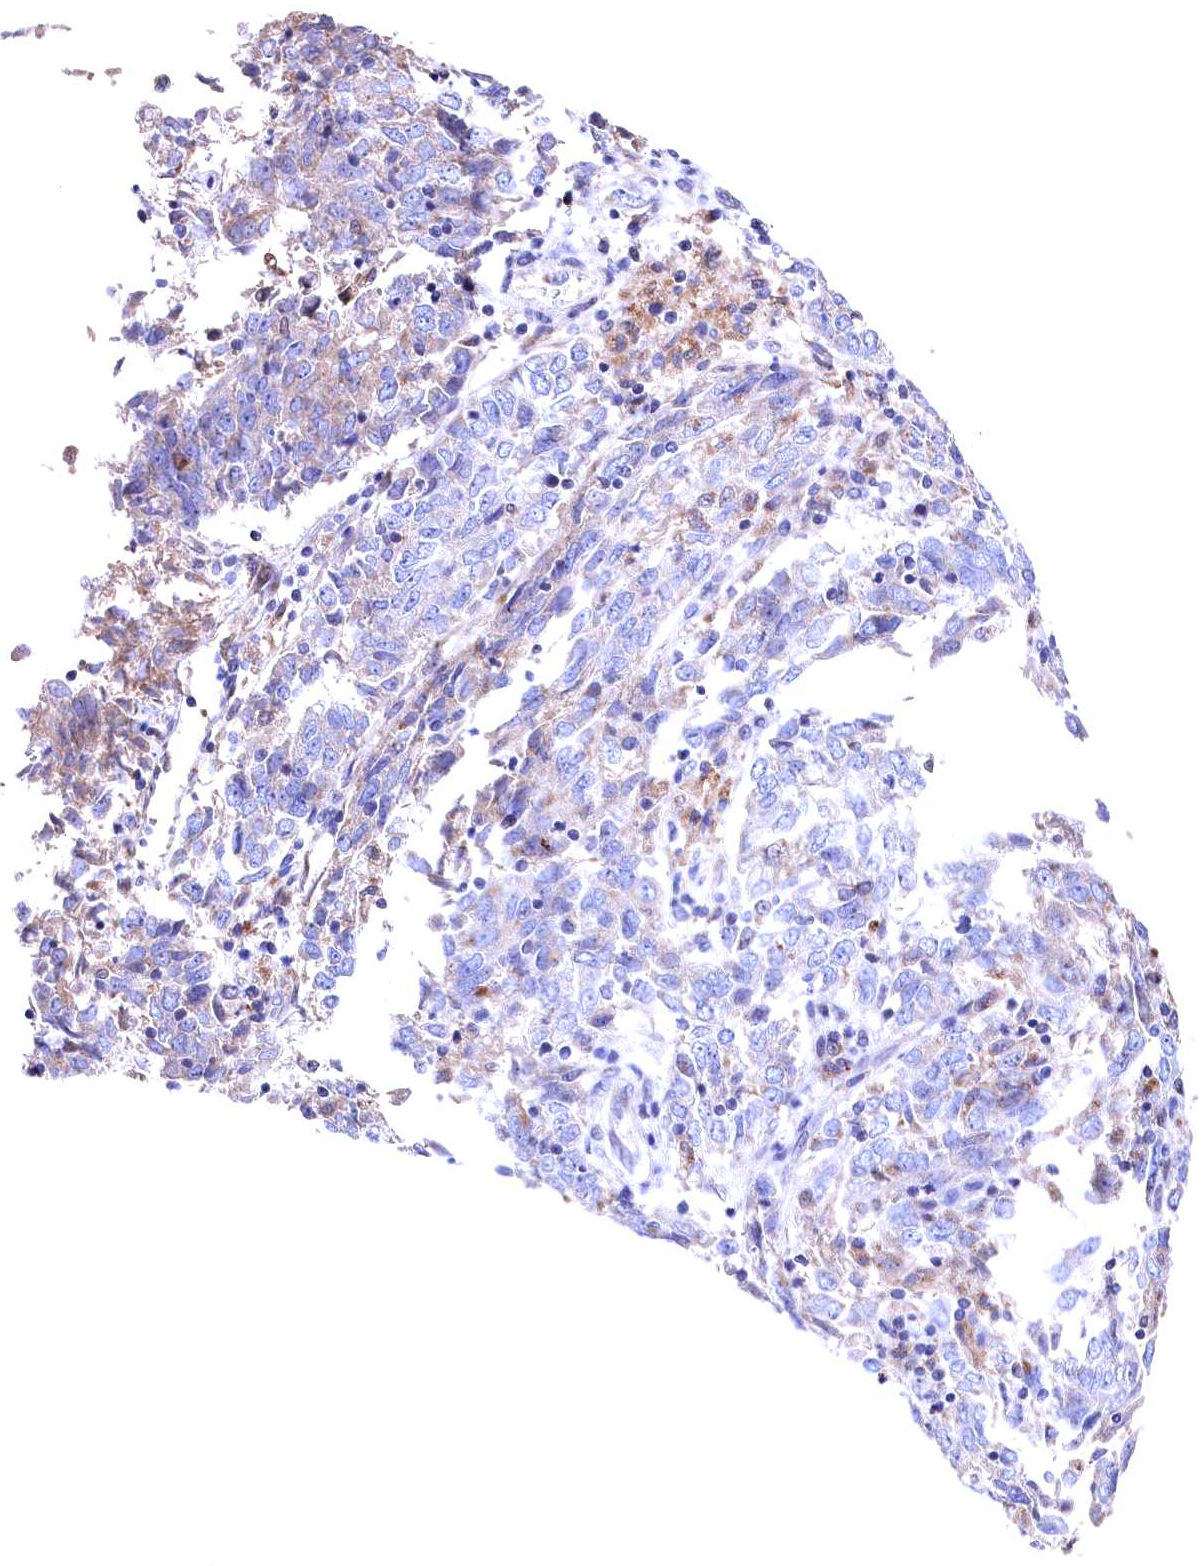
{"staining": {"intensity": "negative", "quantity": "none", "location": "none"}, "tissue": "endometrial cancer", "cell_type": "Tumor cells", "image_type": "cancer", "snomed": [{"axis": "morphology", "description": "Adenocarcinoma, NOS"}, {"axis": "topography", "description": "Endometrium"}], "caption": "DAB (3,3'-diaminobenzidine) immunohistochemical staining of human adenocarcinoma (endometrial) exhibits no significant staining in tumor cells.", "gene": "GPR108", "patient": {"sex": "female", "age": 80}}